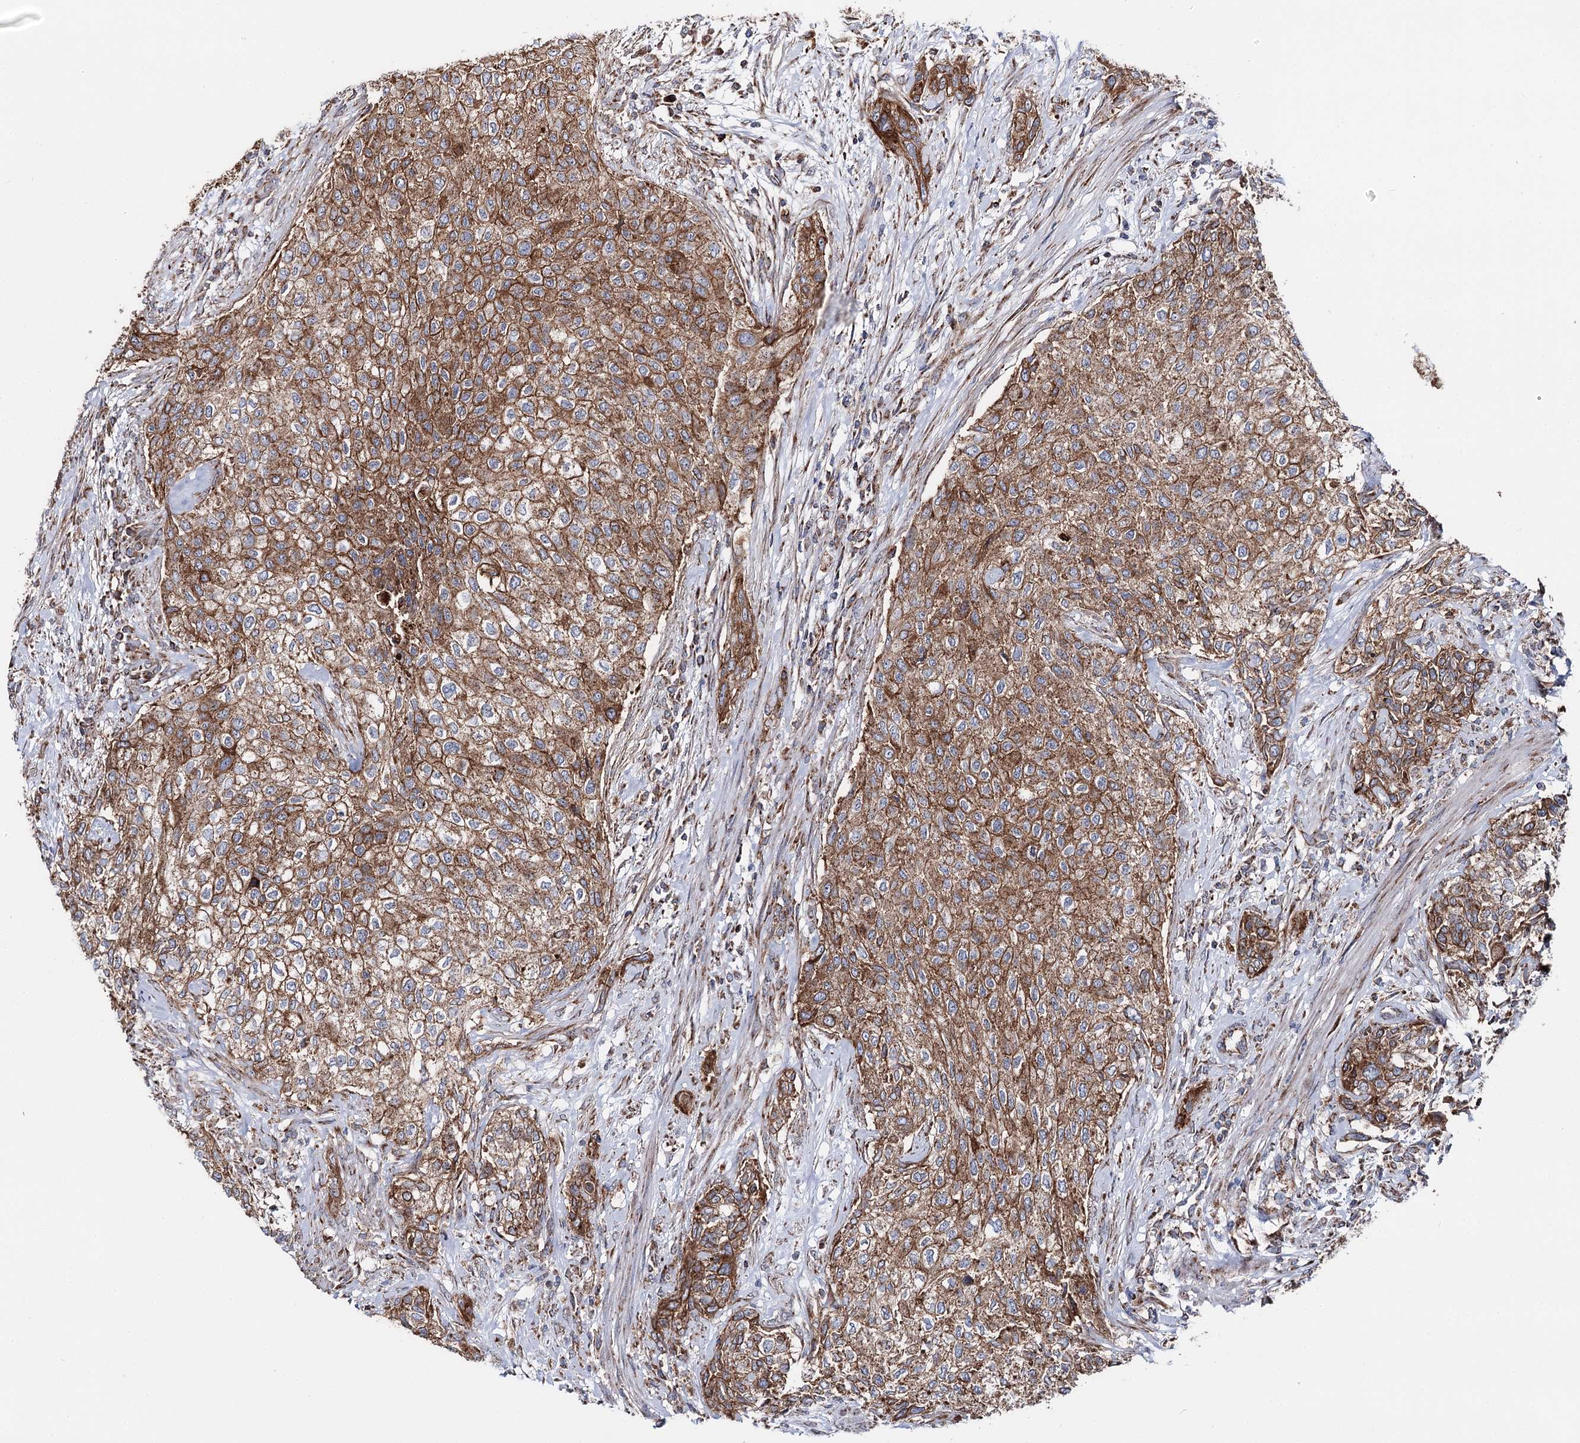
{"staining": {"intensity": "moderate", "quantity": ">75%", "location": "cytoplasmic/membranous"}, "tissue": "urothelial cancer", "cell_type": "Tumor cells", "image_type": "cancer", "snomed": [{"axis": "morphology", "description": "Normal tissue, NOS"}, {"axis": "morphology", "description": "Urothelial carcinoma, NOS"}, {"axis": "topography", "description": "Urinary bladder"}, {"axis": "topography", "description": "Peripheral nerve tissue"}], "caption": "An image of urothelial cancer stained for a protein displays moderate cytoplasmic/membranous brown staining in tumor cells.", "gene": "MSANTD2", "patient": {"sex": "male", "age": 35}}